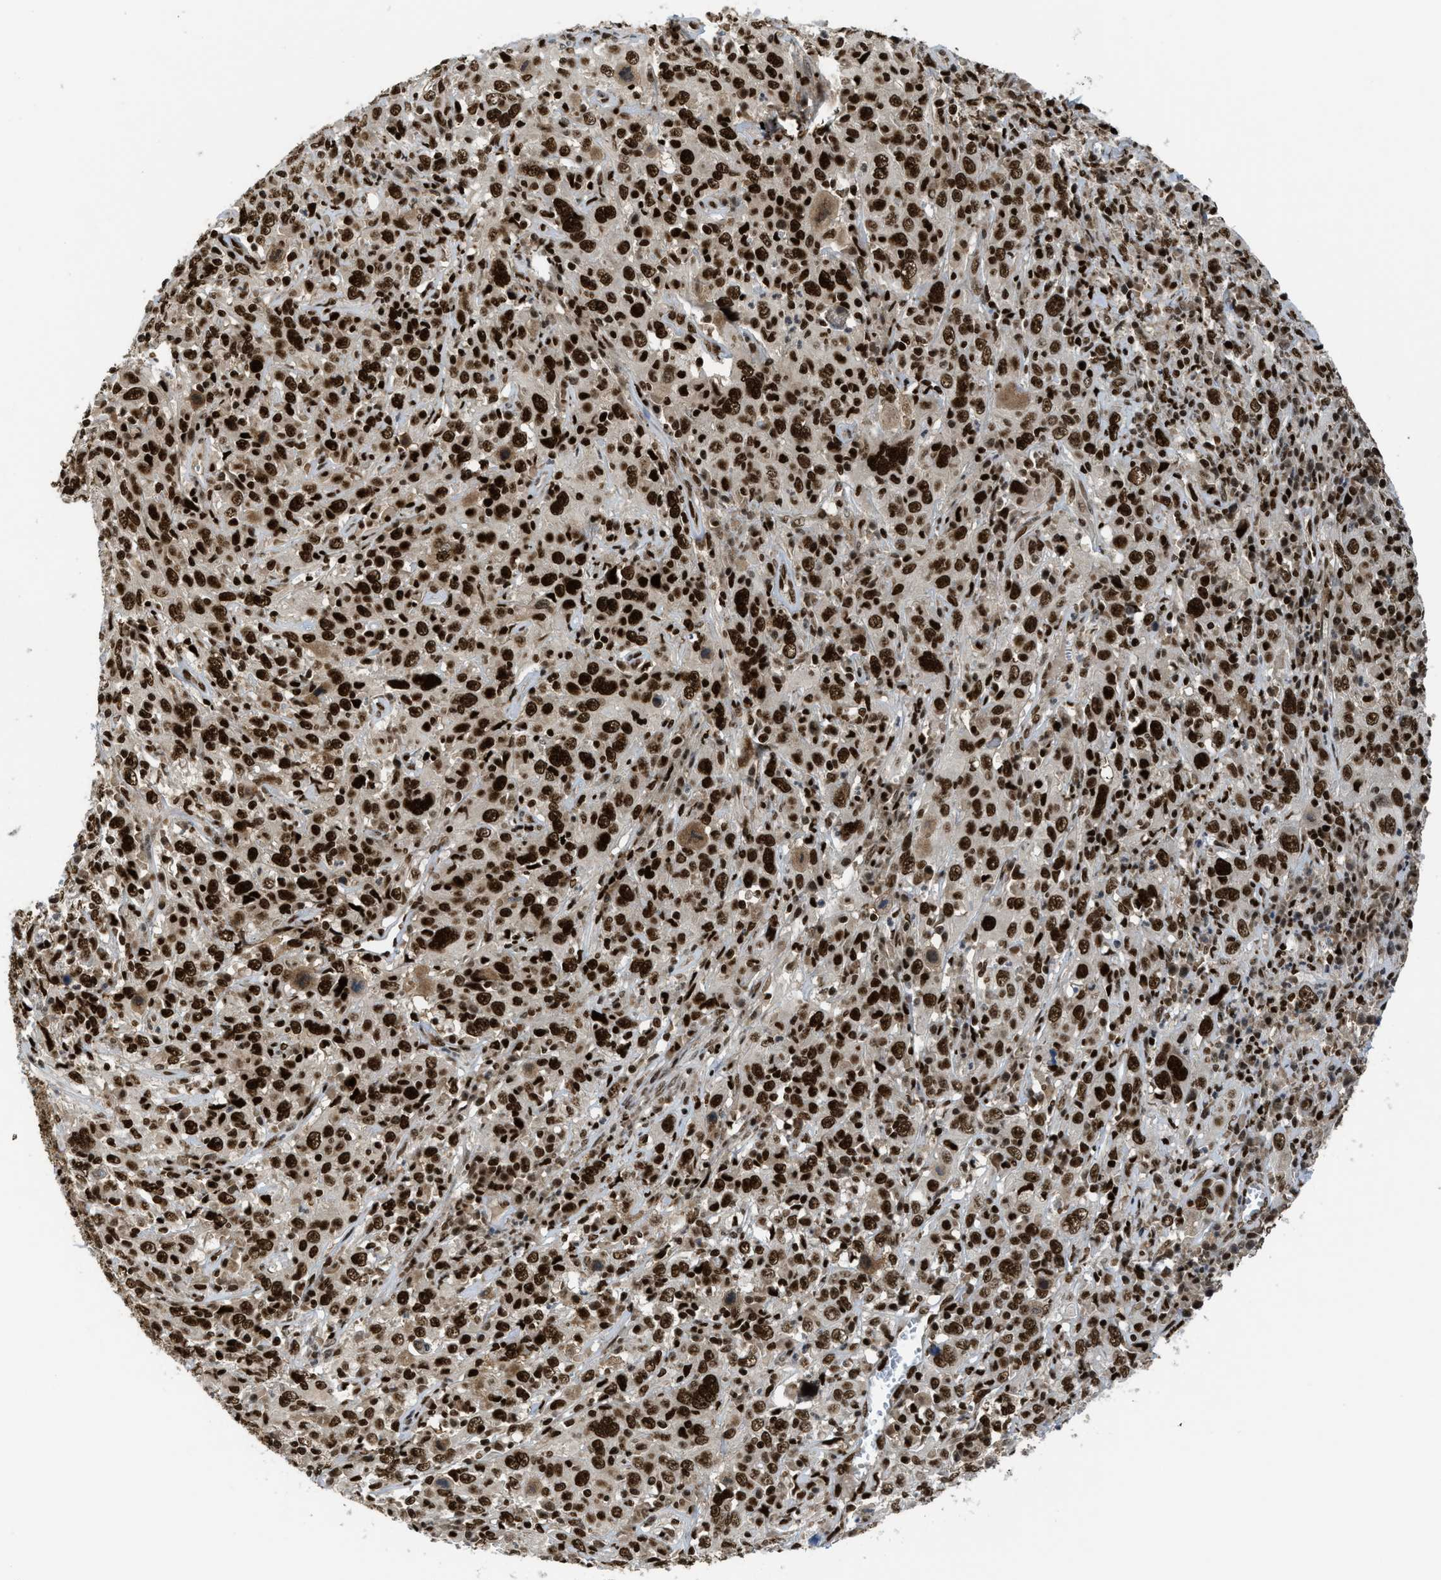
{"staining": {"intensity": "strong", "quantity": ">75%", "location": "nuclear"}, "tissue": "cervical cancer", "cell_type": "Tumor cells", "image_type": "cancer", "snomed": [{"axis": "morphology", "description": "Squamous cell carcinoma, NOS"}, {"axis": "topography", "description": "Cervix"}], "caption": "Immunohistochemistry (IHC) of human cervical squamous cell carcinoma reveals high levels of strong nuclear positivity in about >75% of tumor cells.", "gene": "RFX5", "patient": {"sex": "female", "age": 46}}